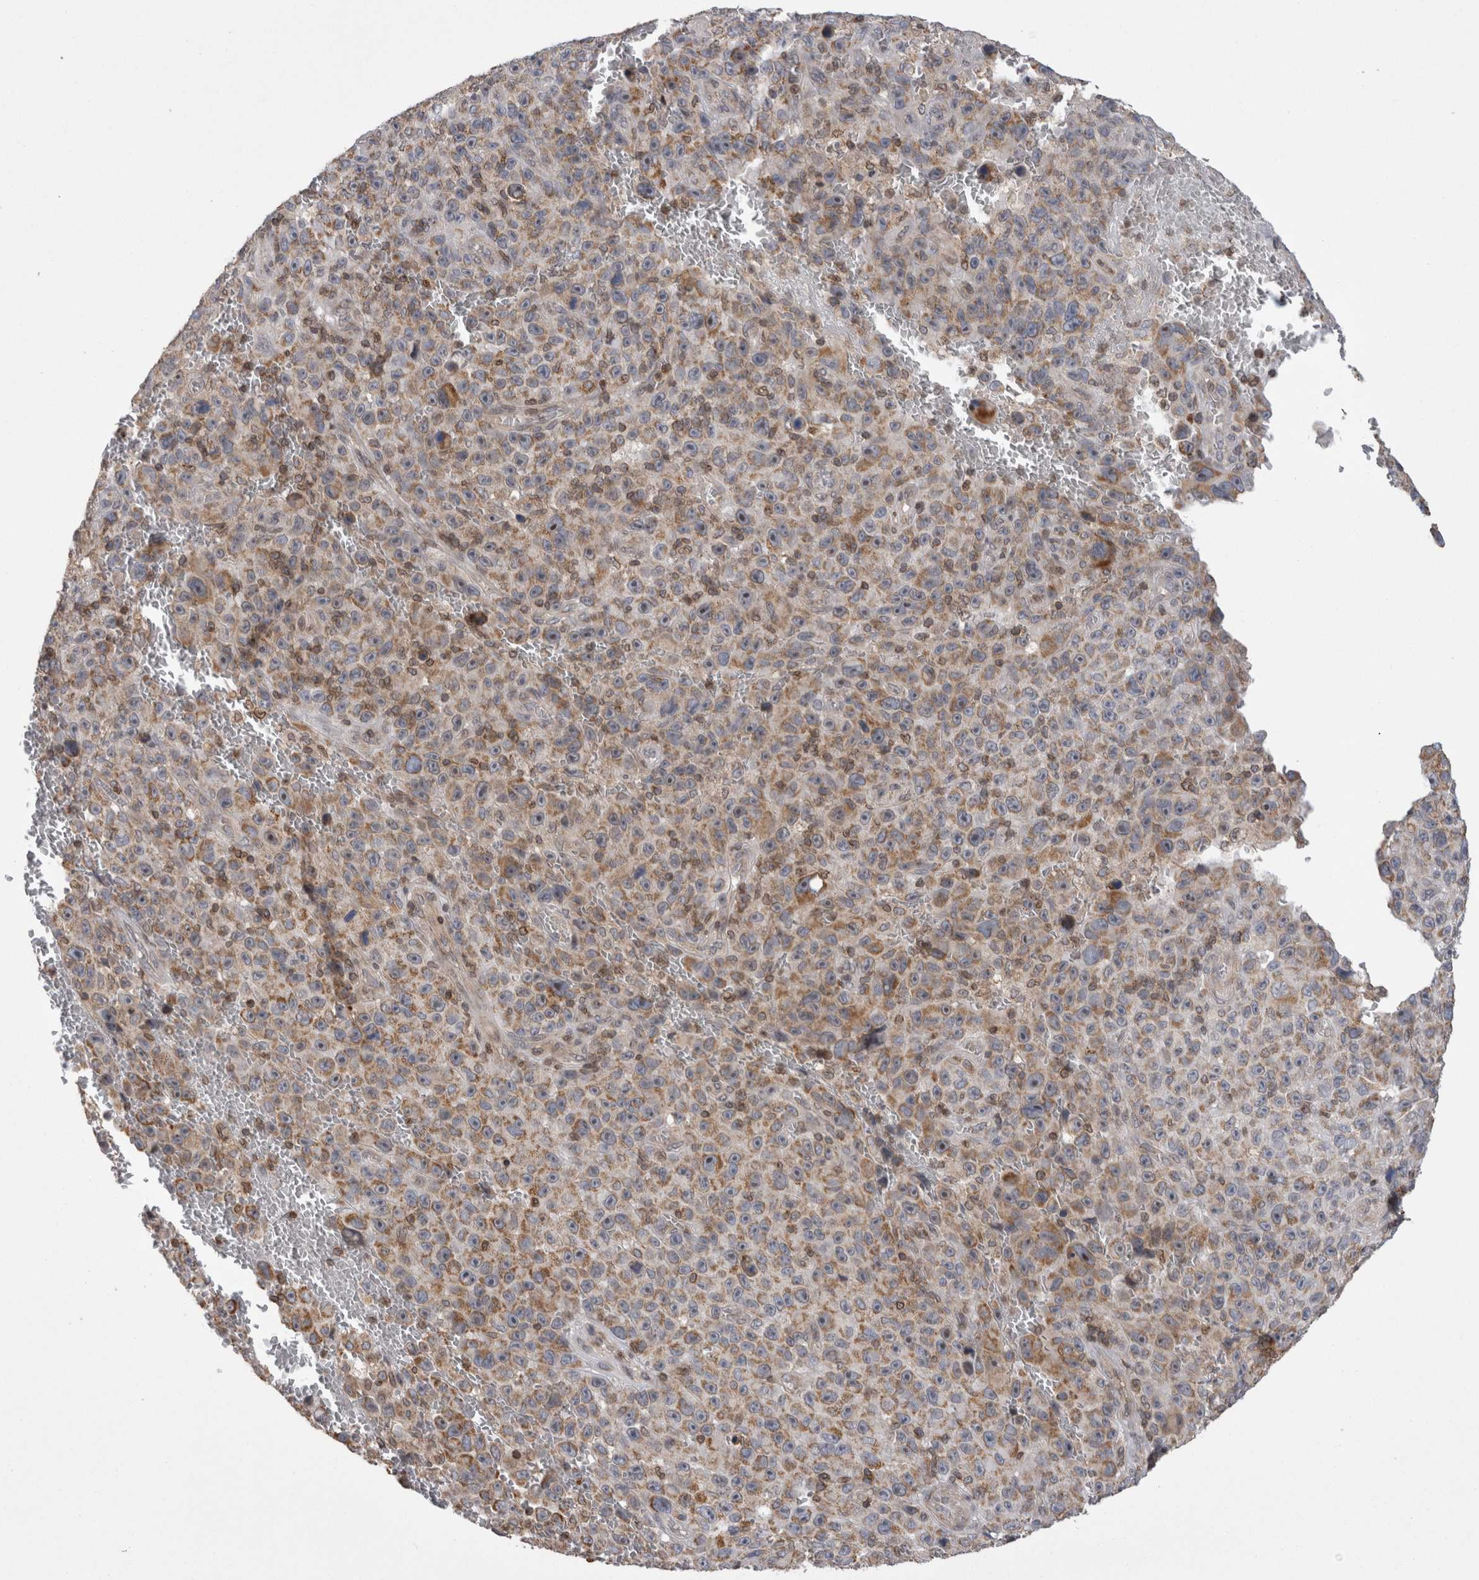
{"staining": {"intensity": "strong", "quantity": "25%-75%", "location": "cytoplasmic/membranous"}, "tissue": "melanoma", "cell_type": "Tumor cells", "image_type": "cancer", "snomed": [{"axis": "morphology", "description": "Malignant melanoma, NOS"}, {"axis": "topography", "description": "Skin"}], "caption": "A brown stain labels strong cytoplasmic/membranous positivity of a protein in malignant melanoma tumor cells. Ihc stains the protein in brown and the nuclei are stained blue.", "gene": "DARS2", "patient": {"sex": "female", "age": 82}}